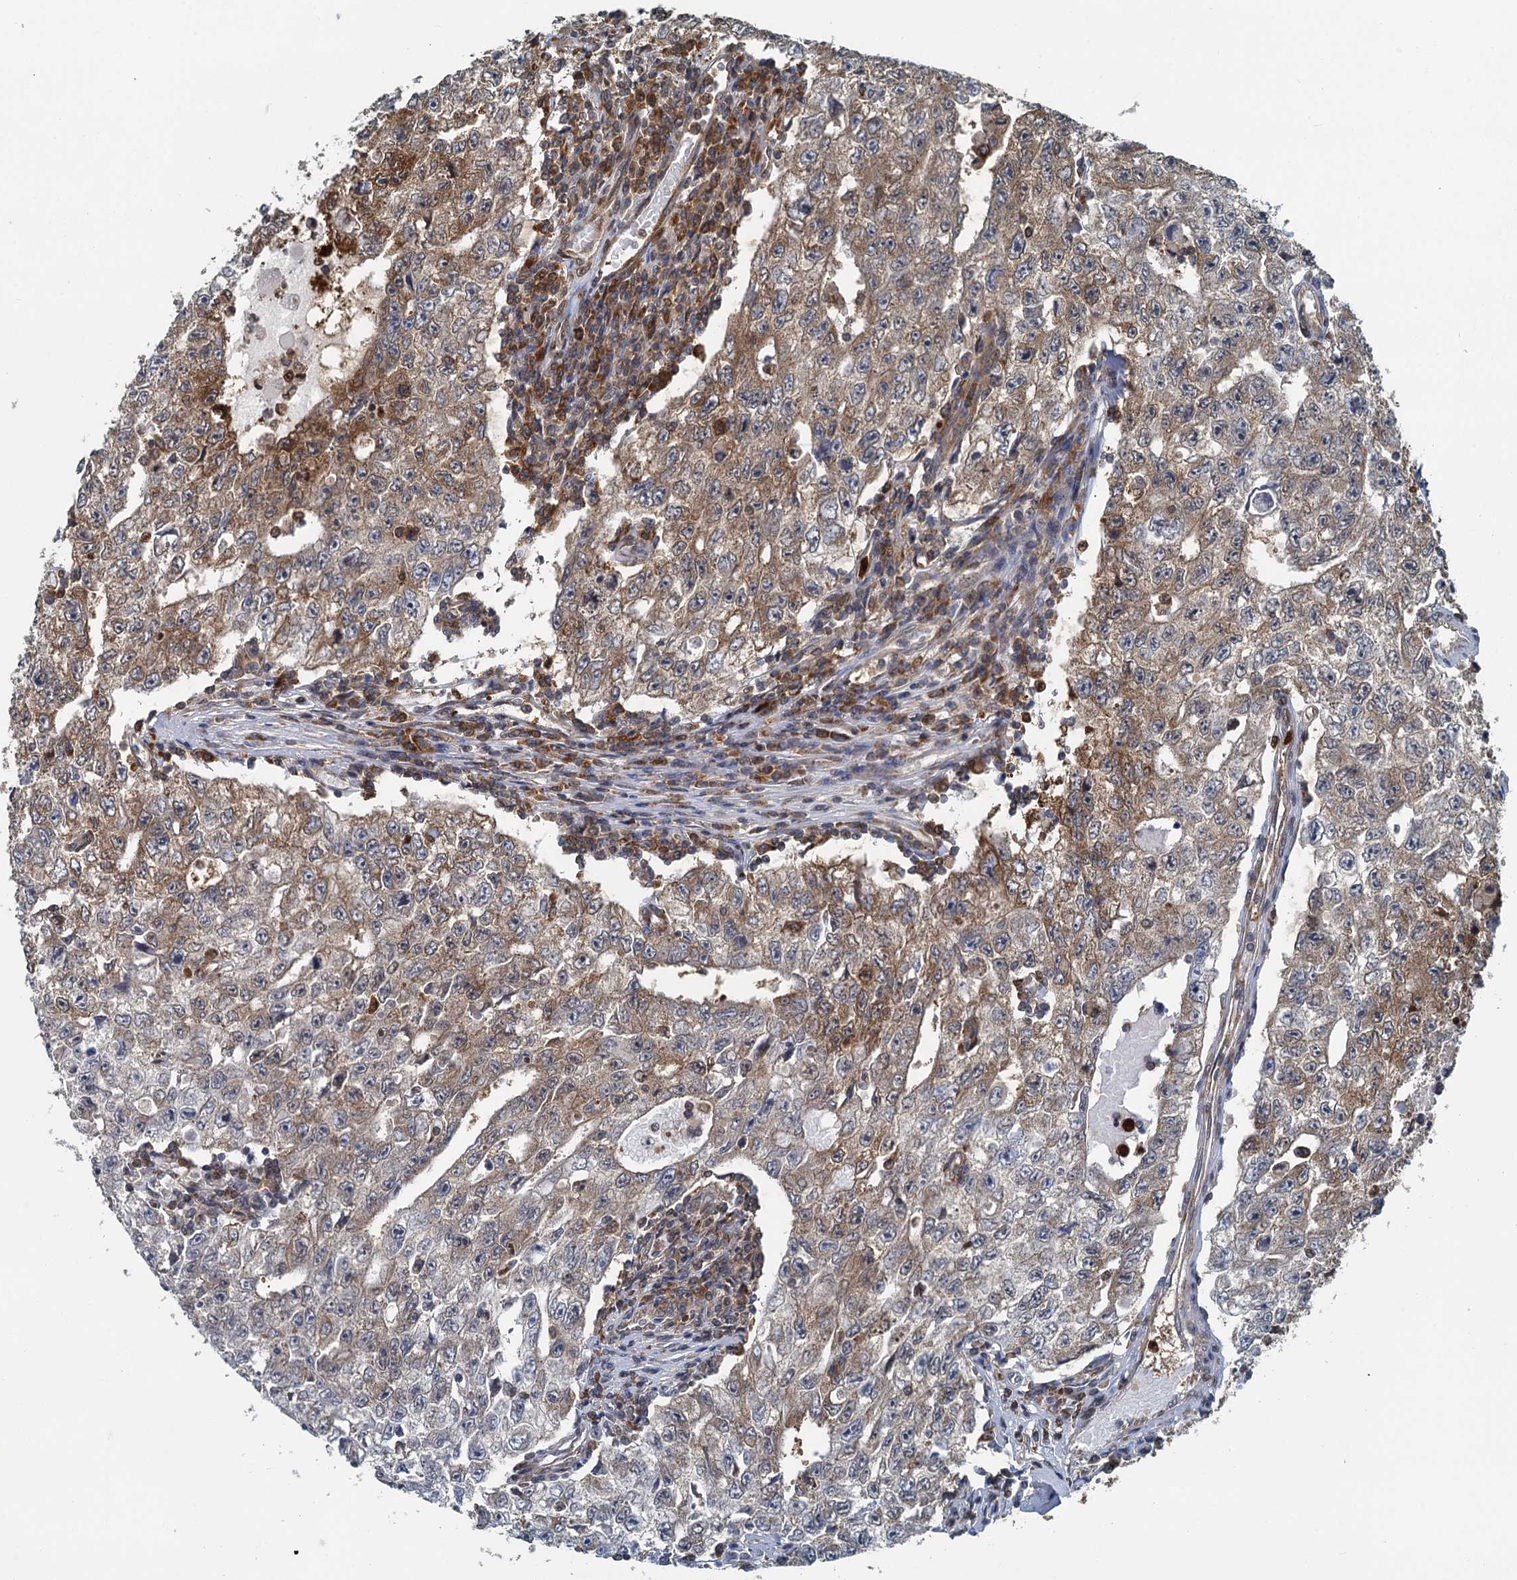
{"staining": {"intensity": "moderate", "quantity": "25%-75%", "location": "cytoplasmic/membranous"}, "tissue": "testis cancer", "cell_type": "Tumor cells", "image_type": "cancer", "snomed": [{"axis": "morphology", "description": "Carcinoma, Embryonal, NOS"}, {"axis": "topography", "description": "Testis"}], "caption": "A brown stain shows moderate cytoplasmic/membranous expression of a protein in human embryonal carcinoma (testis) tumor cells. Ihc stains the protein in brown and the nuclei are stained blue.", "gene": "GPI", "patient": {"sex": "male", "age": 17}}